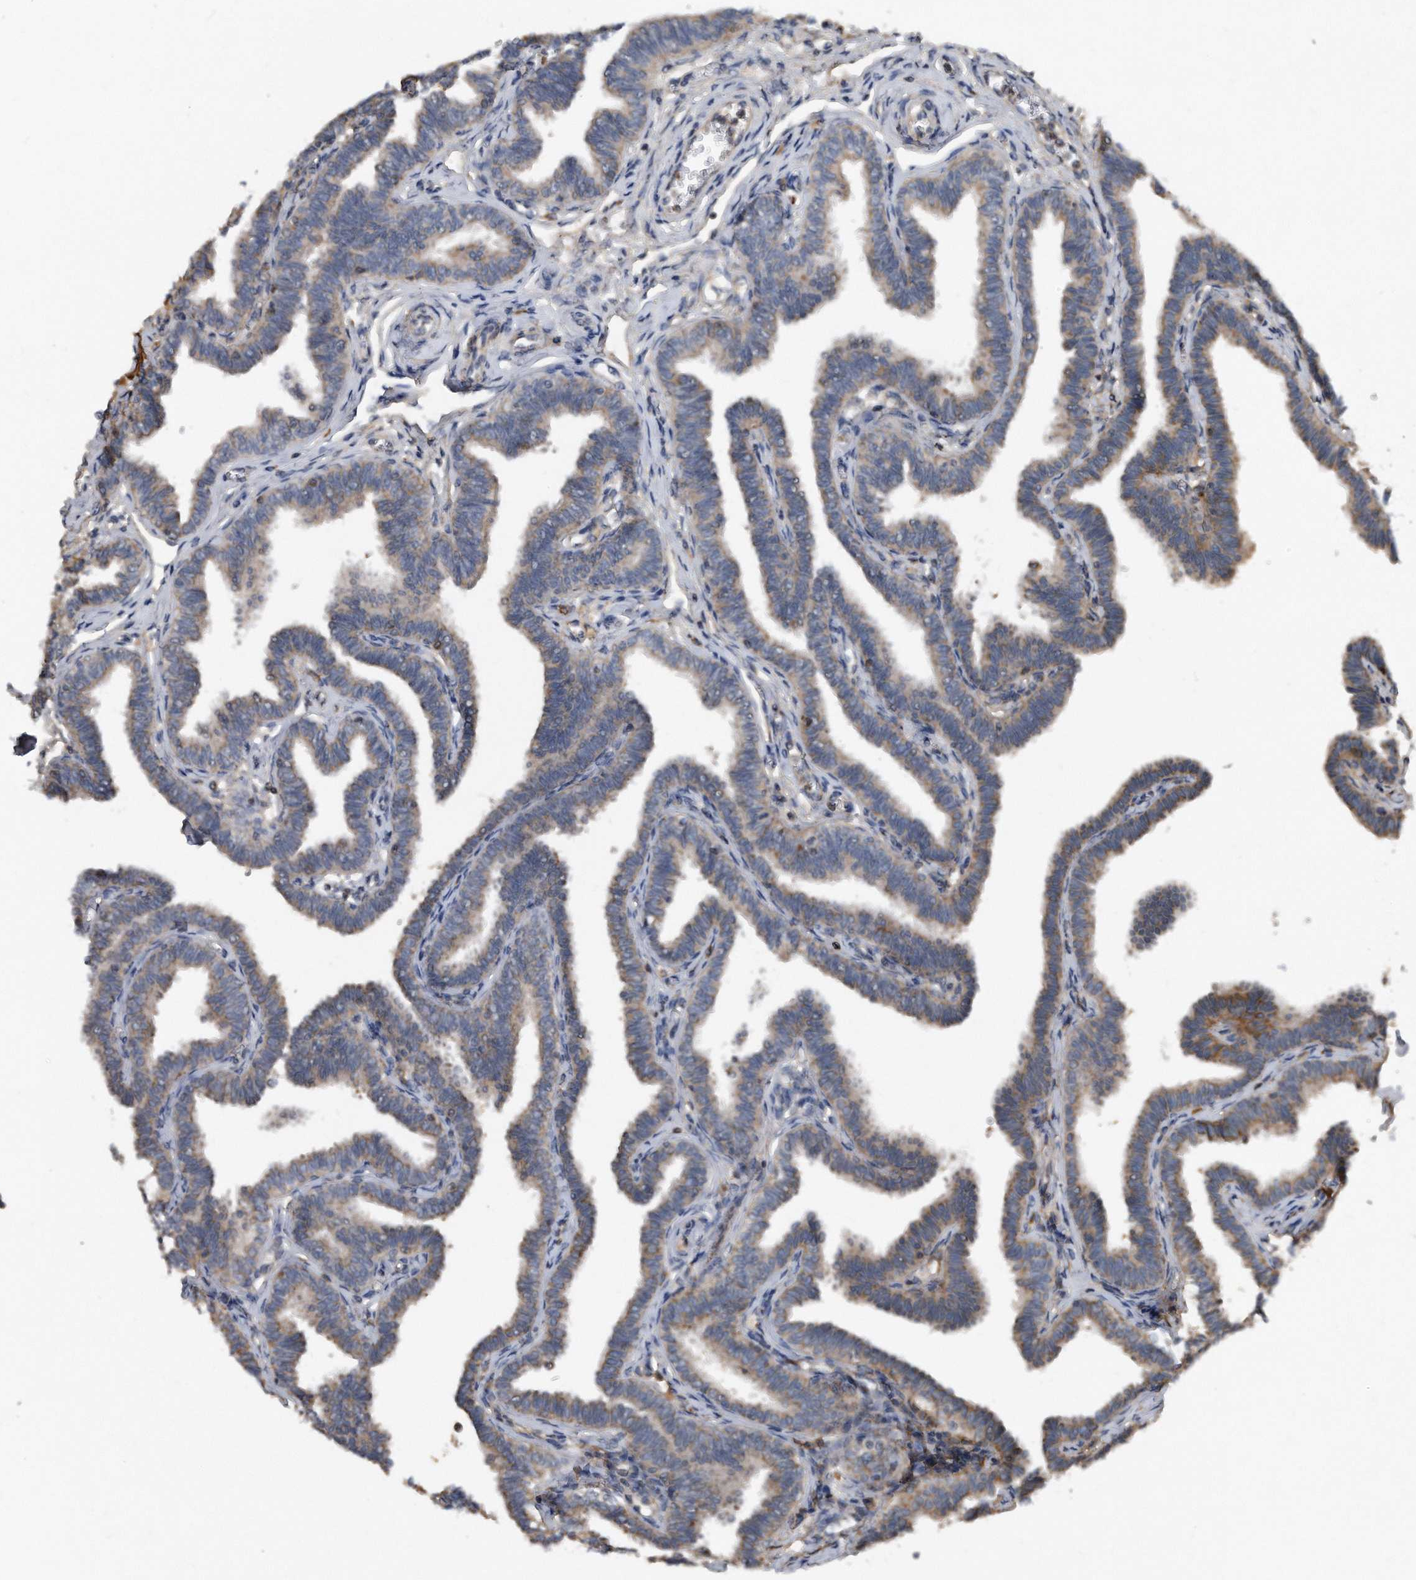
{"staining": {"intensity": "weak", "quantity": ">75%", "location": "cytoplasmic/membranous"}, "tissue": "fallopian tube", "cell_type": "Glandular cells", "image_type": "normal", "snomed": [{"axis": "morphology", "description": "Normal tissue, NOS"}, {"axis": "topography", "description": "Fallopian tube"}, {"axis": "topography", "description": "Ovary"}], "caption": "Immunohistochemistry (IHC) staining of benign fallopian tube, which displays low levels of weak cytoplasmic/membranous positivity in approximately >75% of glandular cells indicating weak cytoplasmic/membranous protein expression. The staining was performed using DAB (3,3'-diaminobenzidine) (brown) for protein detection and nuclei were counterstained in hematoxylin (blue).", "gene": "SDHA", "patient": {"sex": "female", "age": 23}}